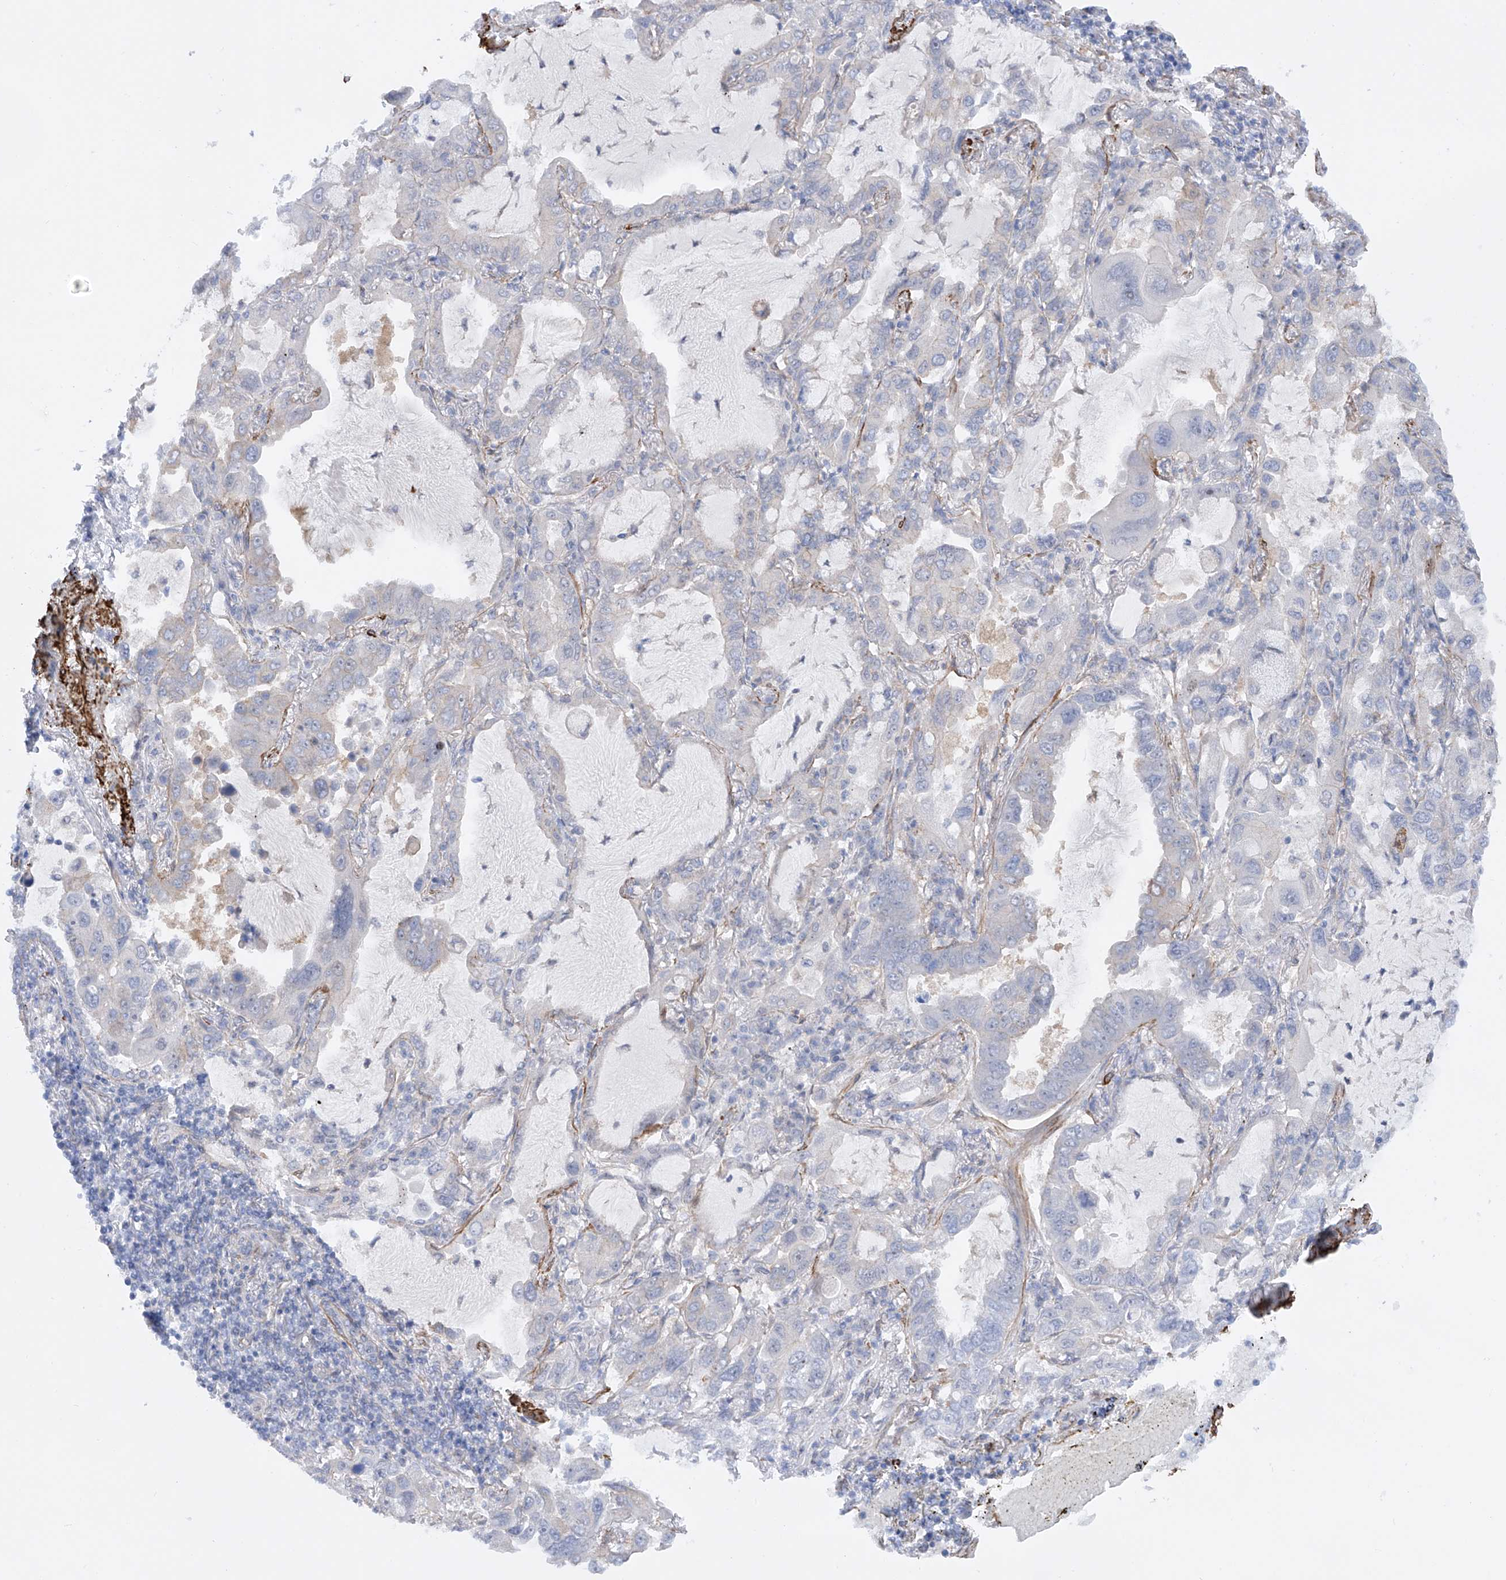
{"staining": {"intensity": "negative", "quantity": "none", "location": "none"}, "tissue": "lung cancer", "cell_type": "Tumor cells", "image_type": "cancer", "snomed": [{"axis": "morphology", "description": "Adenocarcinoma, NOS"}, {"axis": "topography", "description": "Lung"}], "caption": "The micrograph demonstrates no significant expression in tumor cells of adenocarcinoma (lung).", "gene": "ZNF490", "patient": {"sex": "male", "age": 64}}